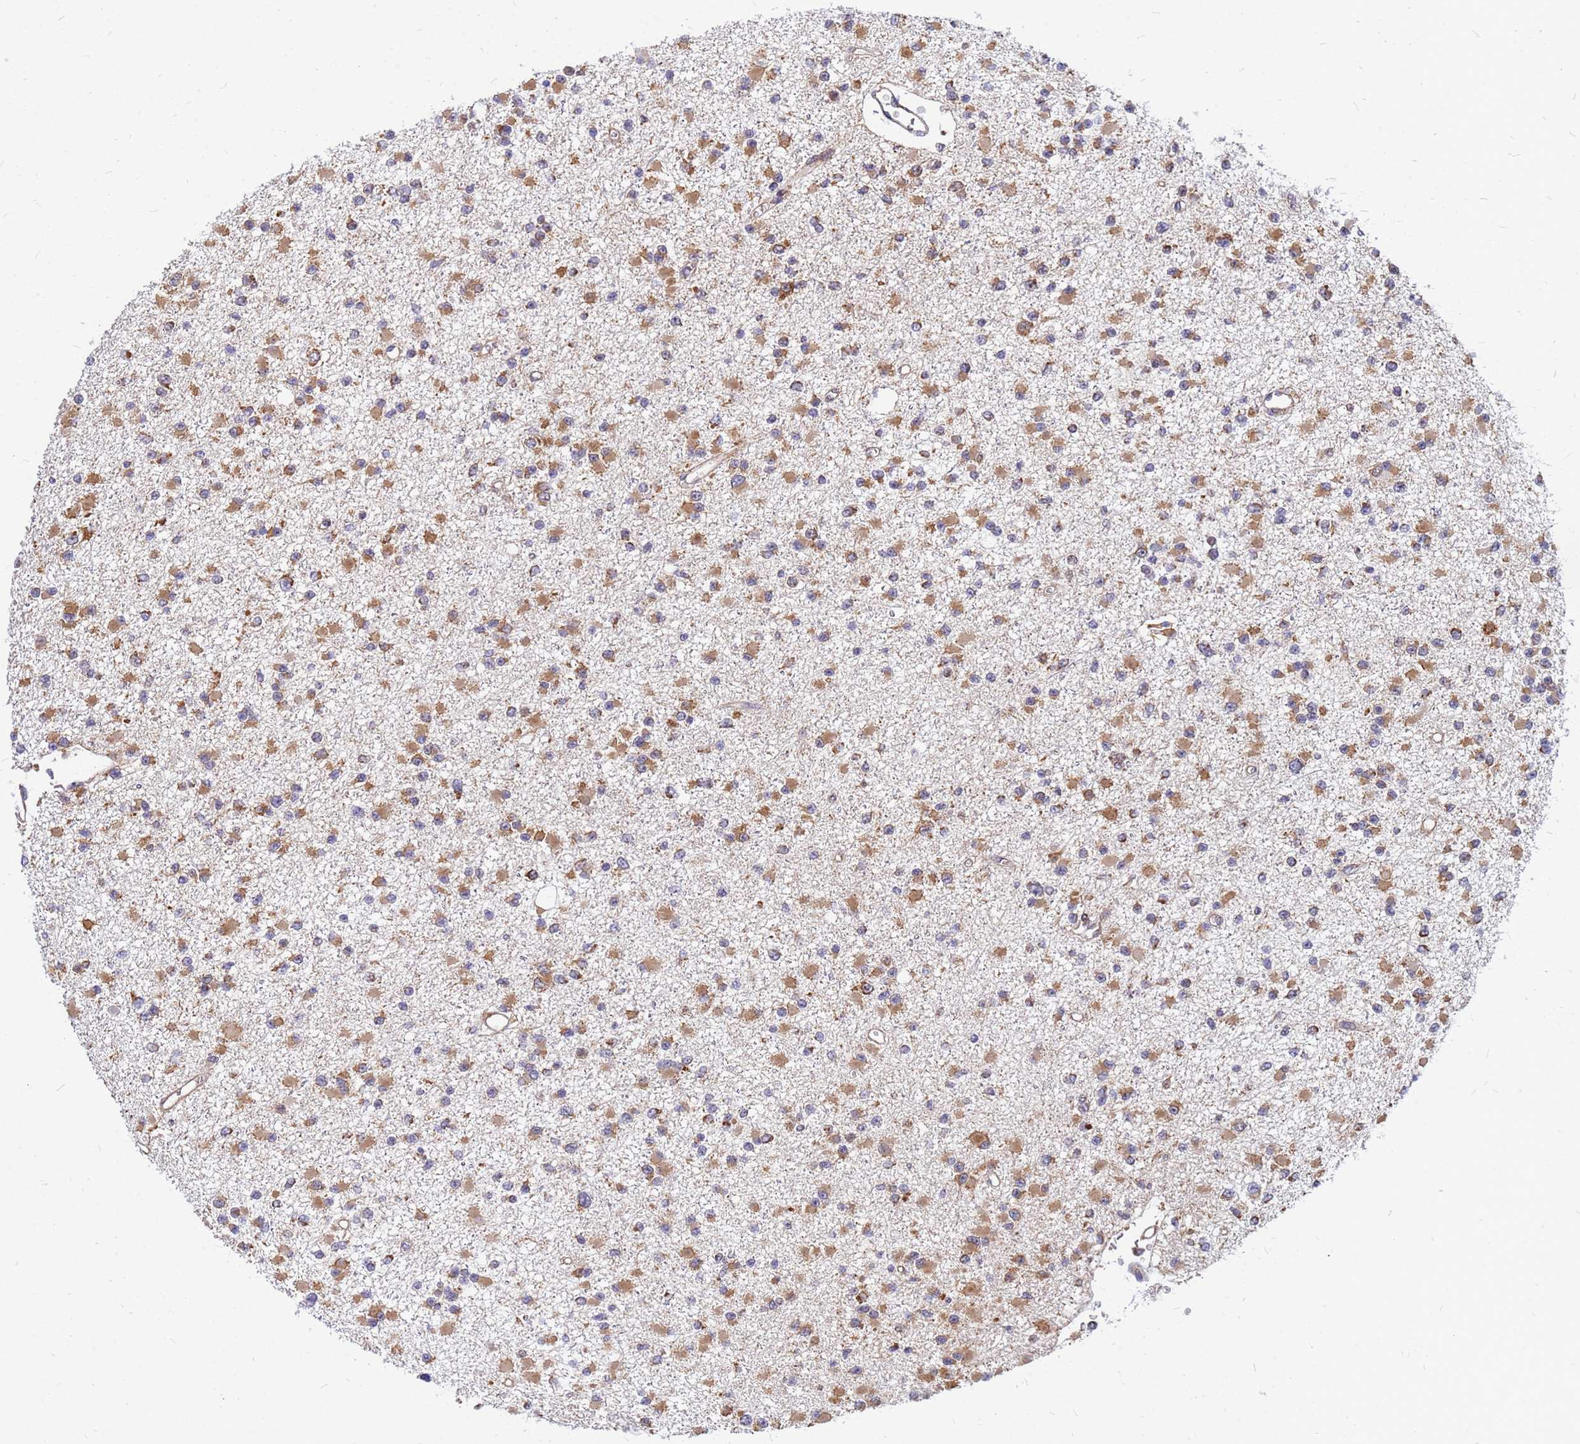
{"staining": {"intensity": "moderate", "quantity": ">75%", "location": "cytoplasmic/membranous"}, "tissue": "glioma", "cell_type": "Tumor cells", "image_type": "cancer", "snomed": [{"axis": "morphology", "description": "Glioma, malignant, Low grade"}, {"axis": "topography", "description": "Brain"}], "caption": "Glioma tissue exhibits moderate cytoplasmic/membranous positivity in approximately >75% of tumor cells, visualized by immunohistochemistry. (DAB = brown stain, brightfield microscopy at high magnification).", "gene": "RPL8", "patient": {"sex": "female", "age": 22}}